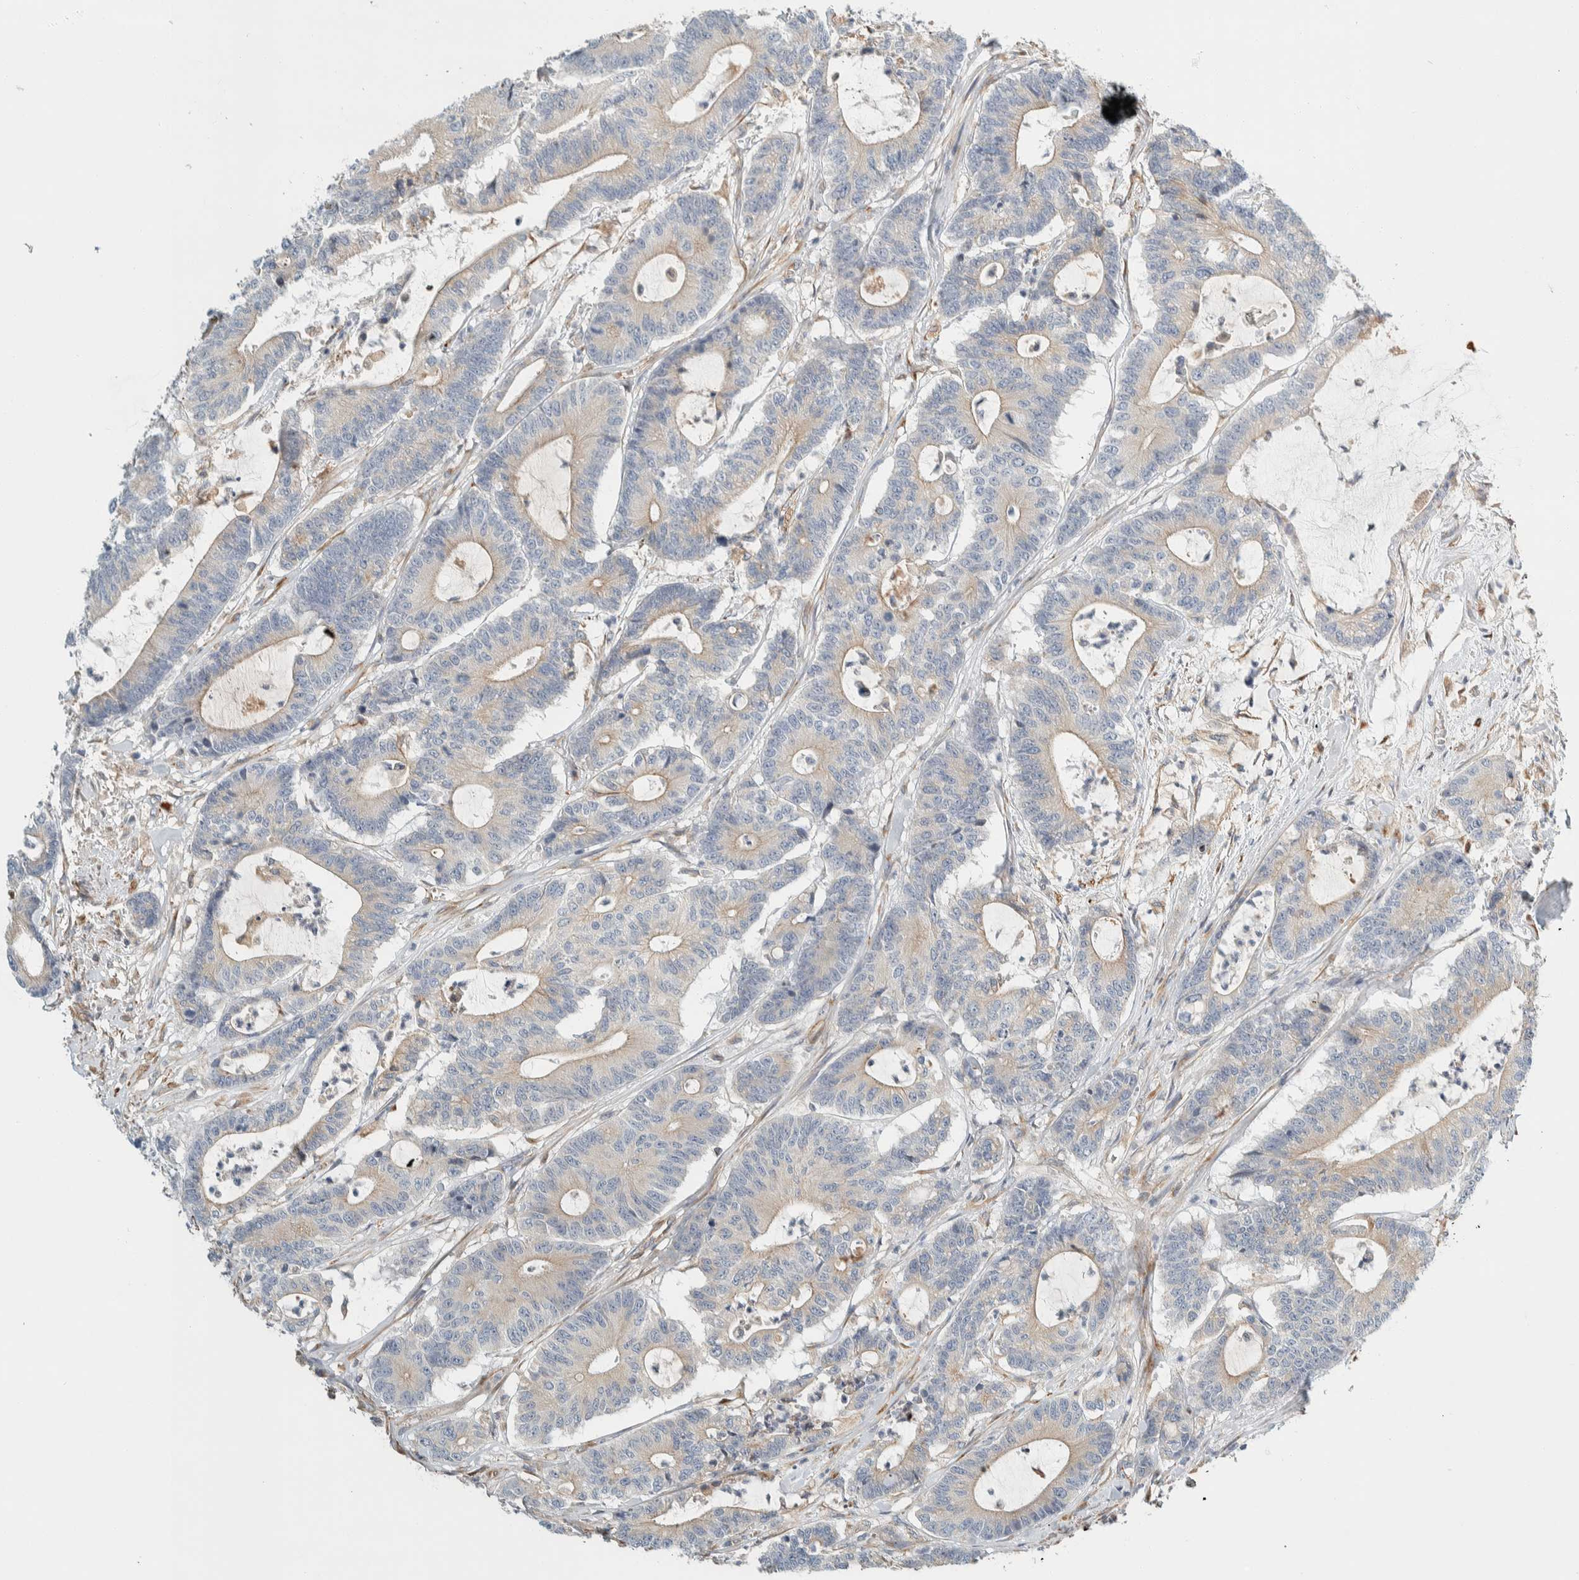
{"staining": {"intensity": "weak", "quantity": "<25%", "location": "cytoplasmic/membranous"}, "tissue": "colorectal cancer", "cell_type": "Tumor cells", "image_type": "cancer", "snomed": [{"axis": "morphology", "description": "Adenocarcinoma, NOS"}, {"axis": "topography", "description": "Colon"}], "caption": "Tumor cells show no significant expression in colorectal cancer. (DAB IHC with hematoxylin counter stain).", "gene": "CDR2", "patient": {"sex": "female", "age": 84}}